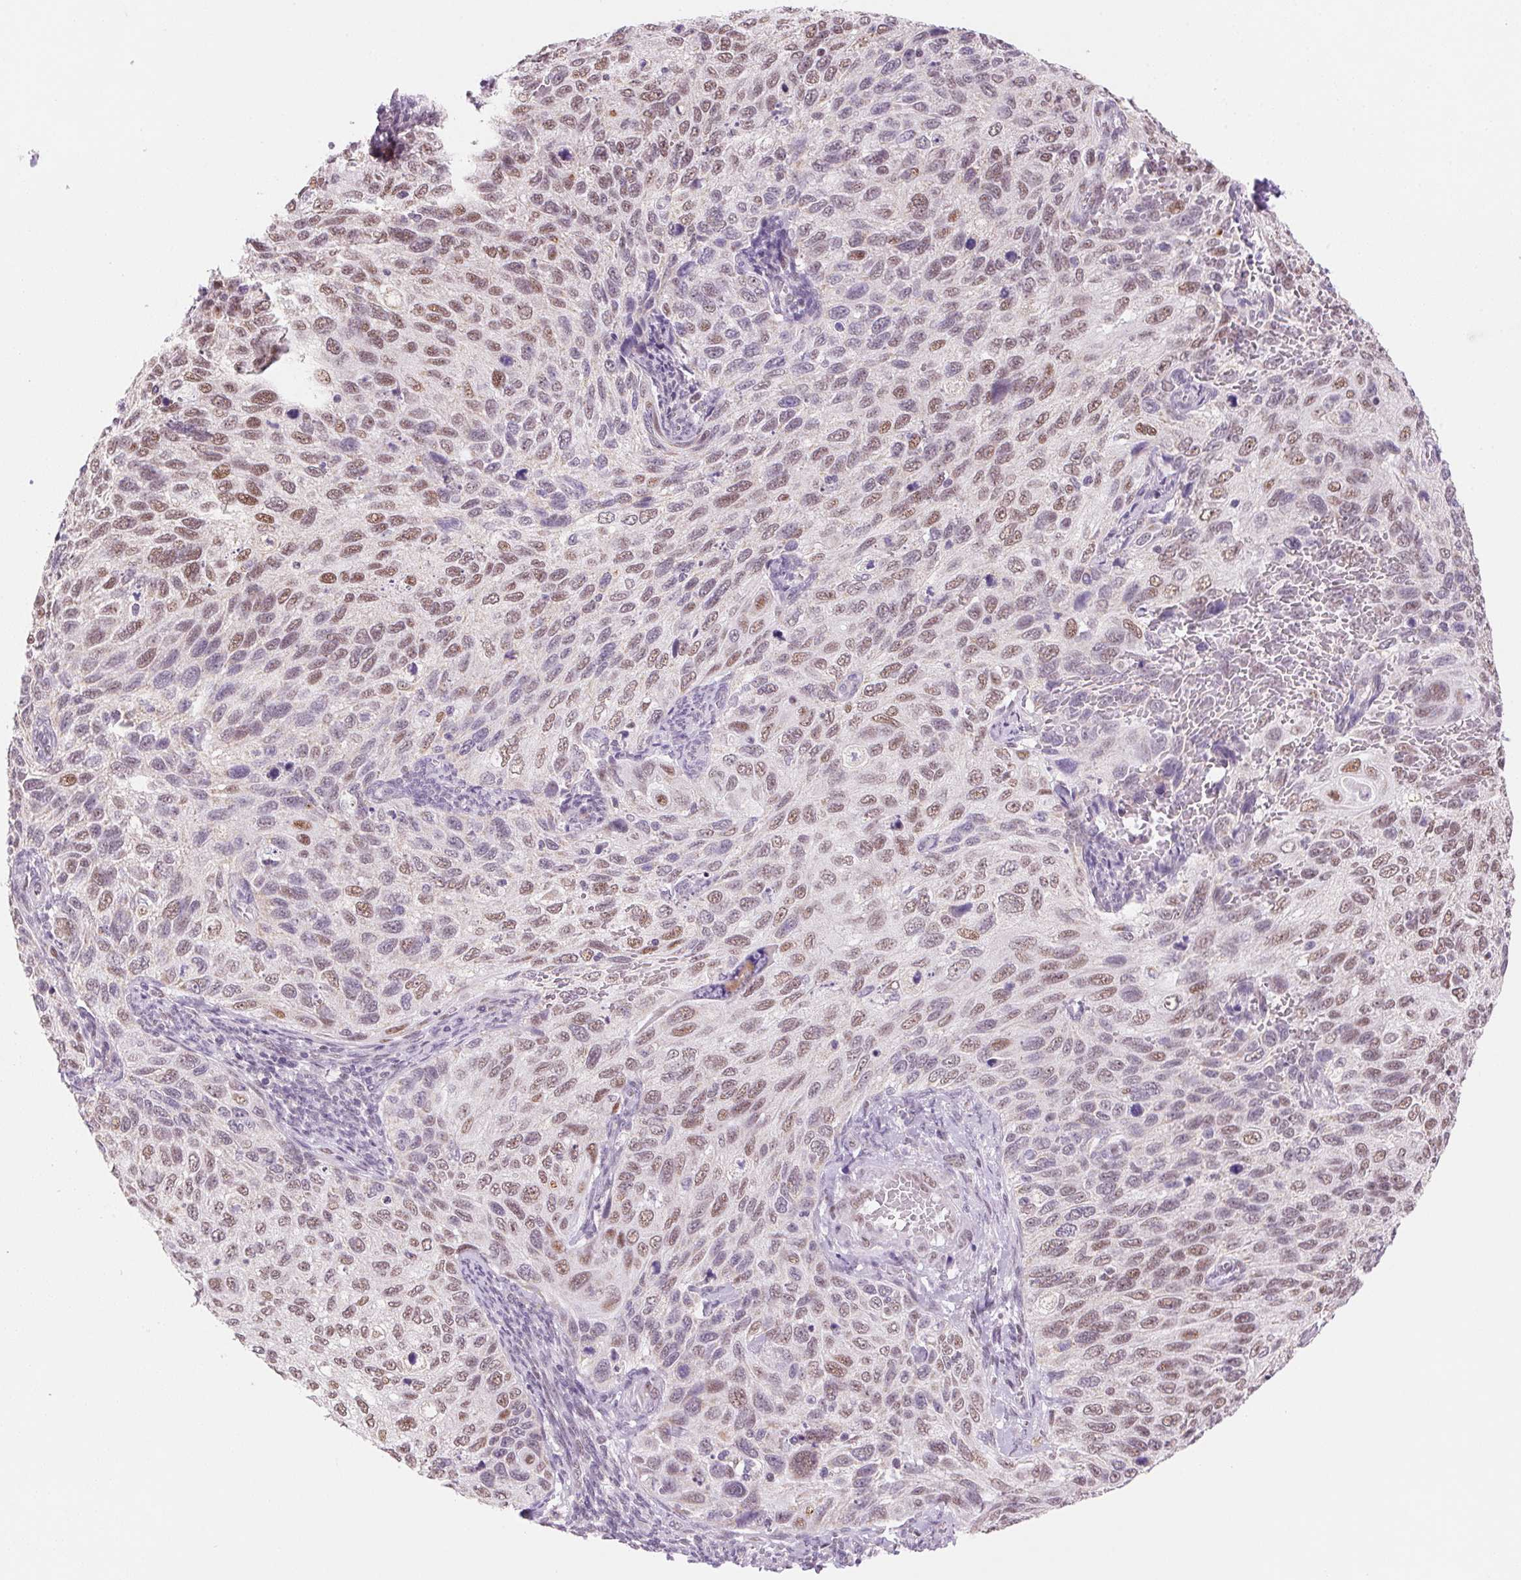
{"staining": {"intensity": "moderate", "quantity": ">75%", "location": "nuclear"}, "tissue": "cervical cancer", "cell_type": "Tumor cells", "image_type": "cancer", "snomed": [{"axis": "morphology", "description": "Squamous cell carcinoma, NOS"}, {"axis": "topography", "description": "Cervix"}], "caption": "Cervical squamous cell carcinoma stained for a protein reveals moderate nuclear positivity in tumor cells.", "gene": "DPPA5", "patient": {"sex": "female", "age": 70}}